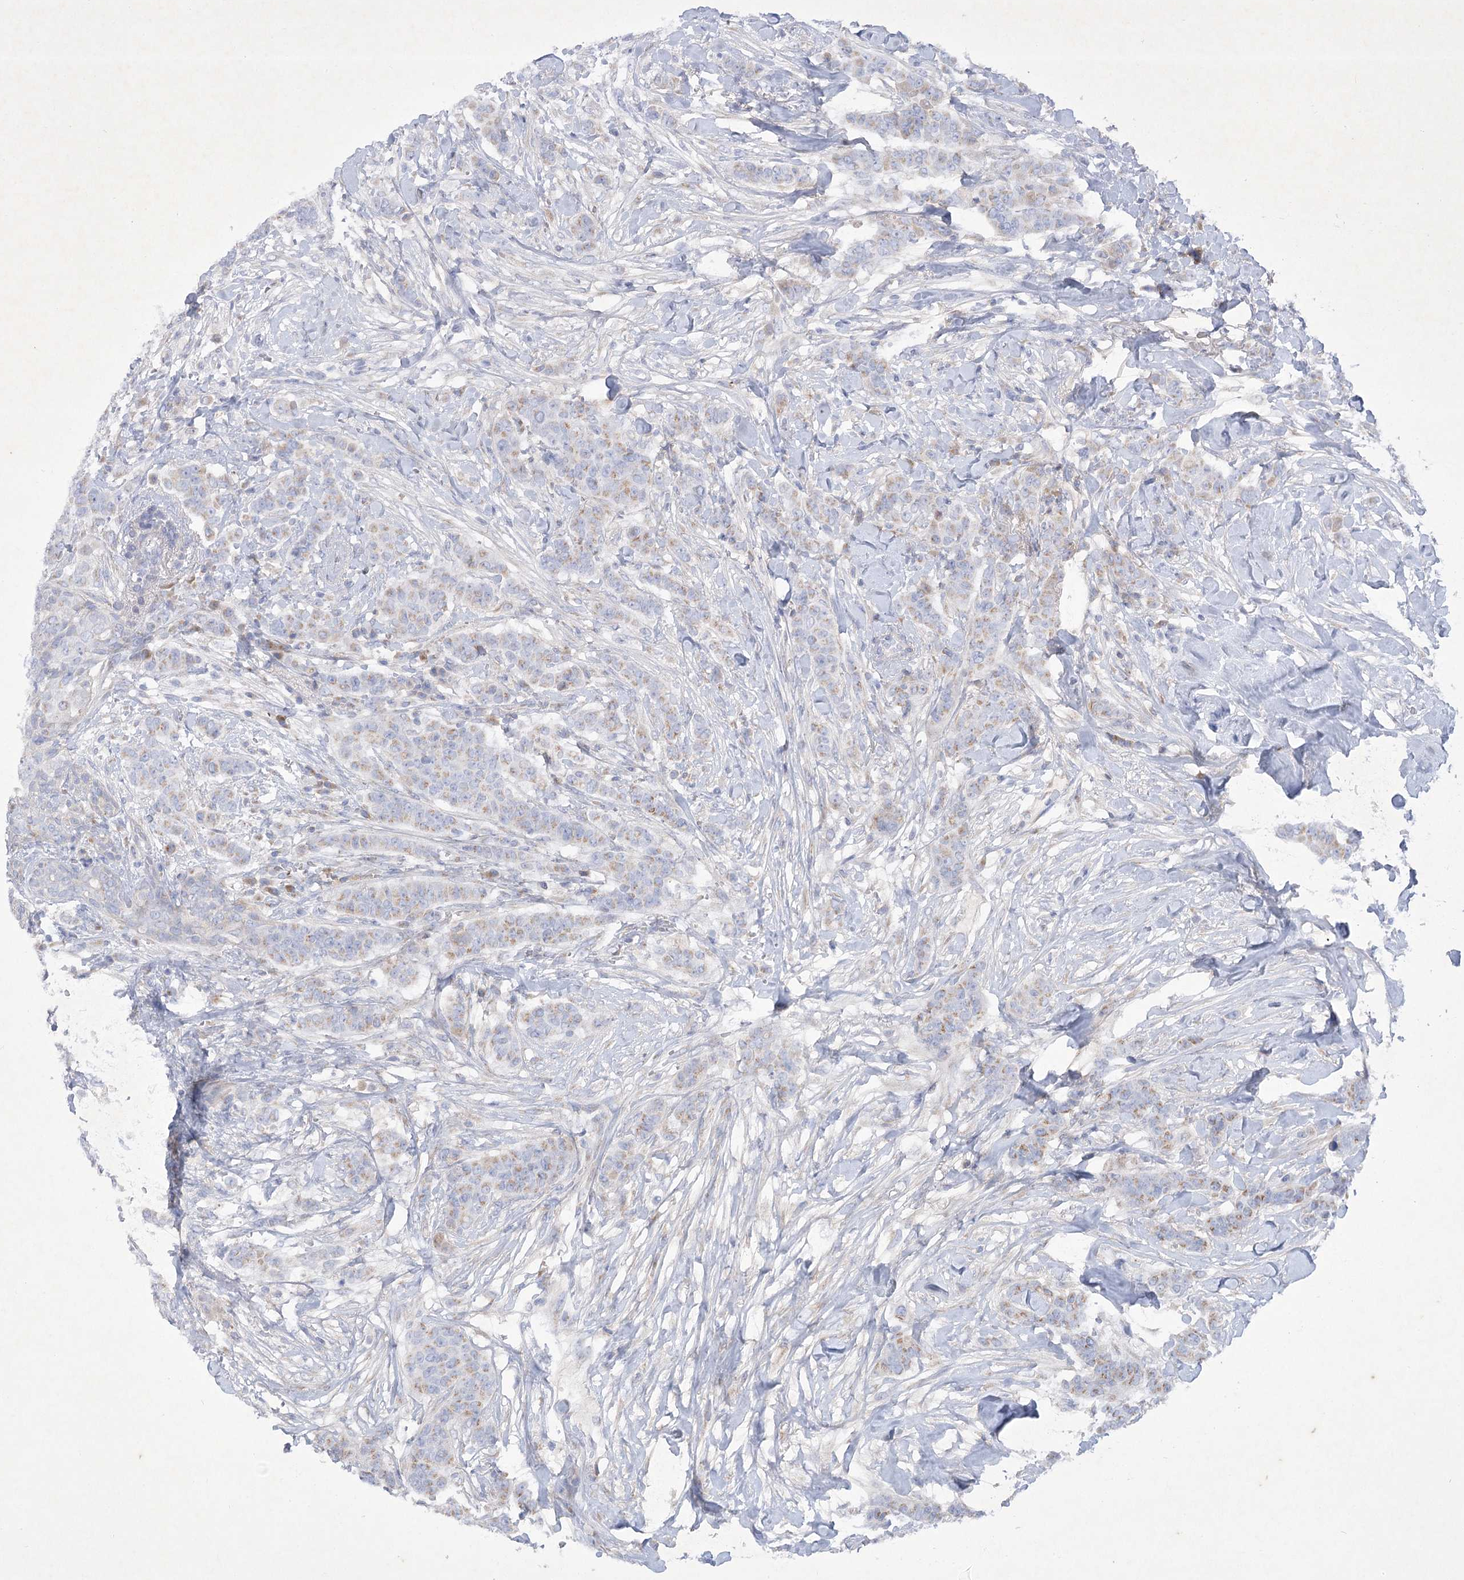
{"staining": {"intensity": "weak", "quantity": "25%-75%", "location": "cytoplasmic/membranous"}, "tissue": "breast cancer", "cell_type": "Tumor cells", "image_type": "cancer", "snomed": [{"axis": "morphology", "description": "Duct carcinoma"}, {"axis": "topography", "description": "Breast"}], "caption": "Tumor cells demonstrate weak cytoplasmic/membranous positivity in approximately 25%-75% of cells in breast cancer (invasive ductal carcinoma).", "gene": "GBF1", "patient": {"sex": "female", "age": 40}}